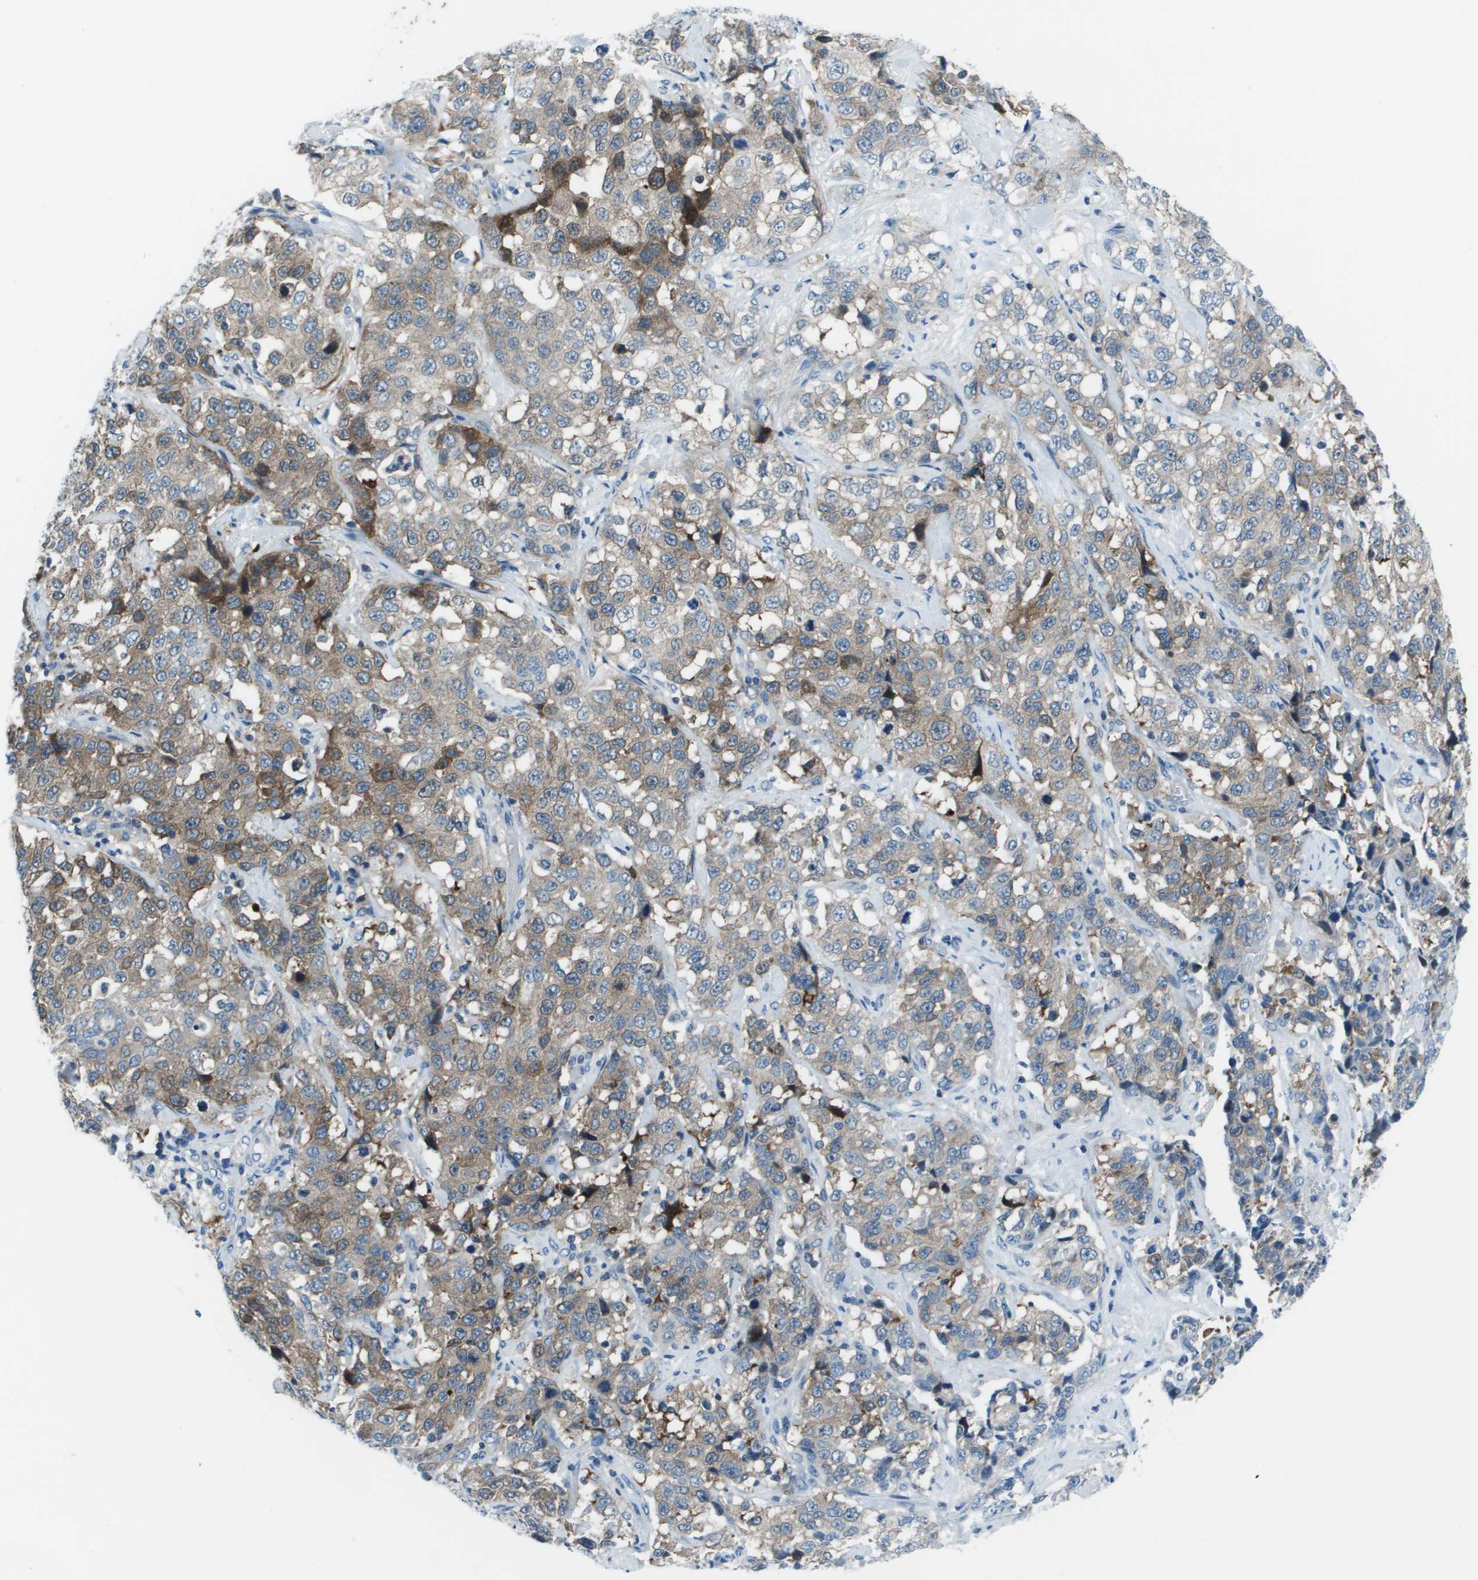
{"staining": {"intensity": "moderate", "quantity": ">75%", "location": "cytoplasmic/membranous"}, "tissue": "stomach cancer", "cell_type": "Tumor cells", "image_type": "cancer", "snomed": [{"axis": "morphology", "description": "Normal tissue, NOS"}, {"axis": "morphology", "description": "Adenocarcinoma, NOS"}, {"axis": "topography", "description": "Stomach"}], "caption": "Human stomach adenocarcinoma stained with a brown dye reveals moderate cytoplasmic/membranous positive expression in approximately >75% of tumor cells.", "gene": "STIP1", "patient": {"sex": "male", "age": 48}}